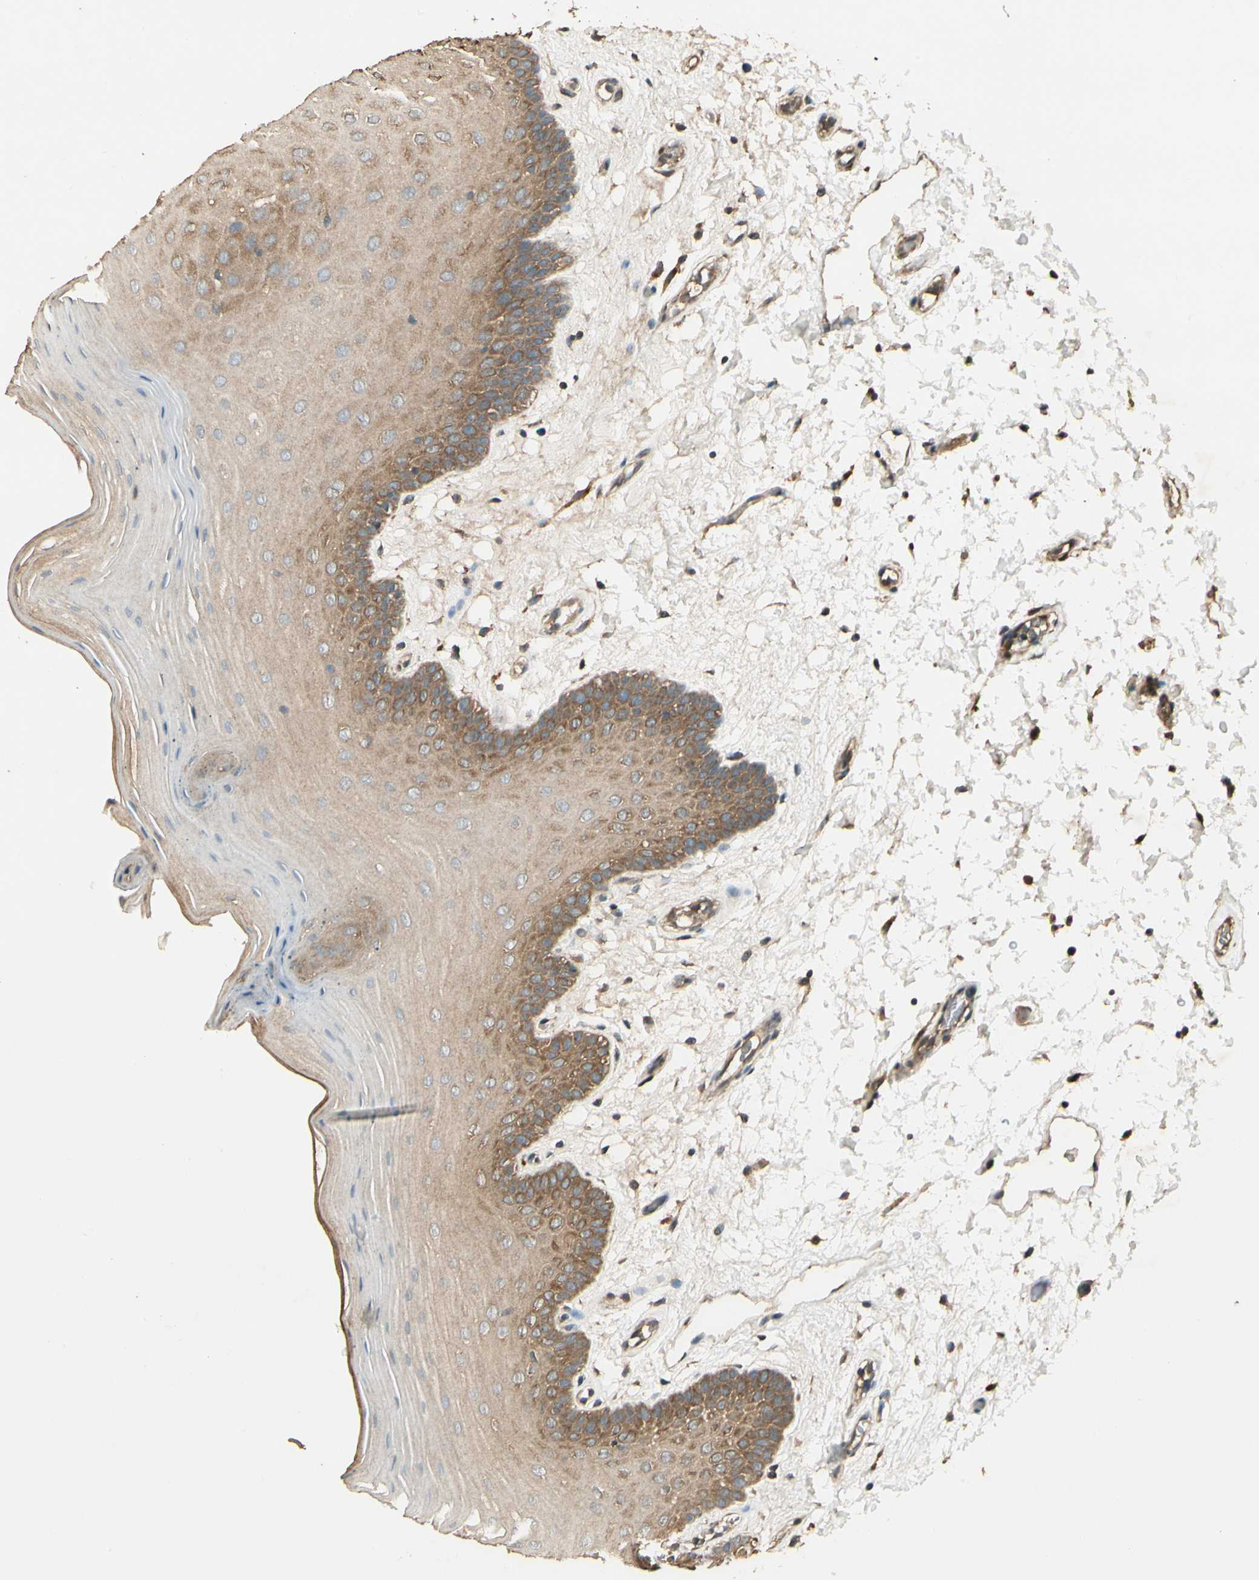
{"staining": {"intensity": "strong", "quantity": "25%-75%", "location": "cytoplasmic/membranous"}, "tissue": "oral mucosa", "cell_type": "Squamous epithelial cells", "image_type": "normal", "snomed": [{"axis": "morphology", "description": "Normal tissue, NOS"}, {"axis": "morphology", "description": "Squamous cell carcinoma, NOS"}, {"axis": "topography", "description": "Skeletal muscle"}, {"axis": "topography", "description": "Oral tissue"}, {"axis": "topography", "description": "Head-Neck"}], "caption": "Immunohistochemistry (IHC) image of unremarkable oral mucosa: oral mucosa stained using immunohistochemistry demonstrates high levels of strong protein expression localized specifically in the cytoplasmic/membranous of squamous epithelial cells, appearing as a cytoplasmic/membranous brown color.", "gene": "CCT7", "patient": {"sex": "male", "age": 71}}